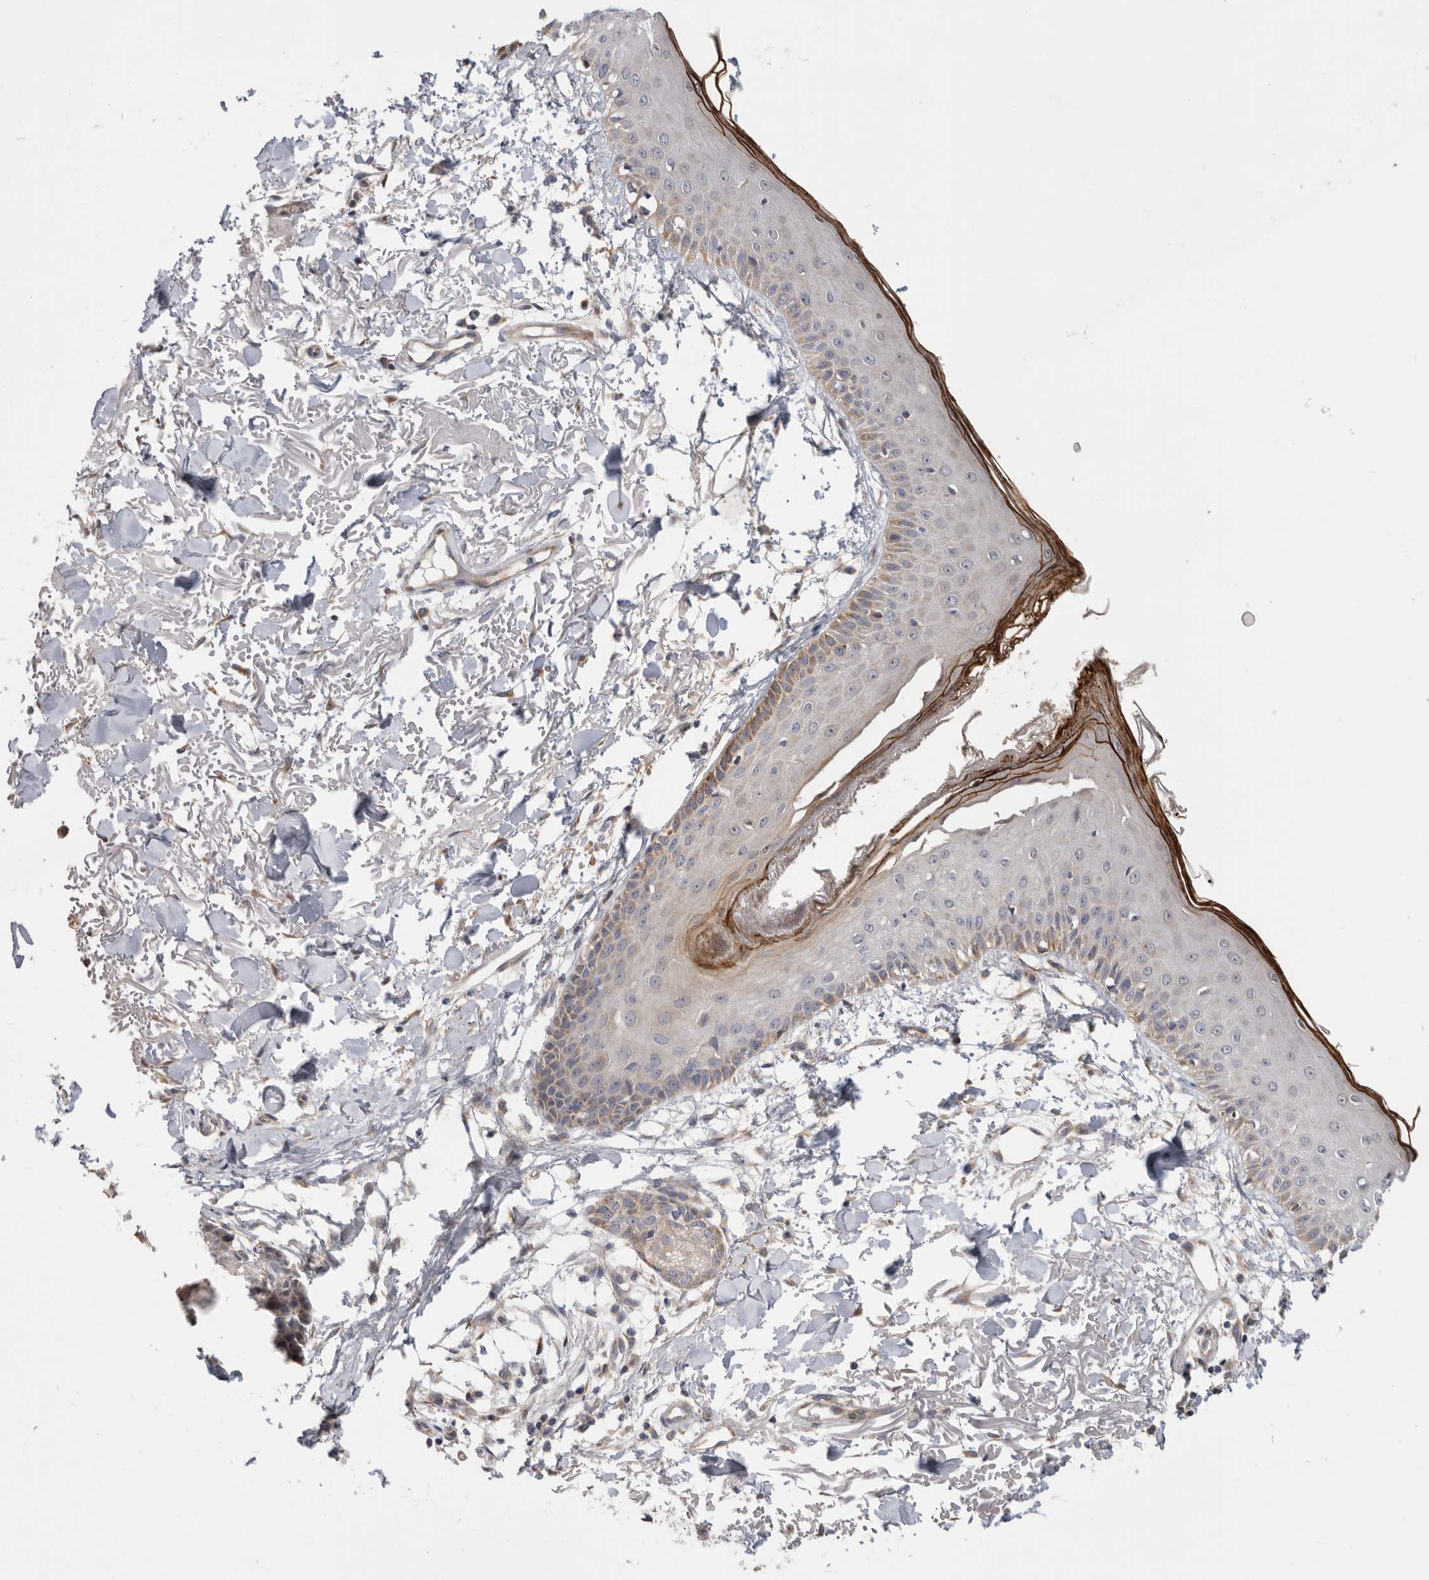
{"staining": {"intensity": "negative", "quantity": "none", "location": "none"}, "tissue": "skin", "cell_type": "Fibroblasts", "image_type": "normal", "snomed": [{"axis": "morphology", "description": "Normal tissue, NOS"}, {"axis": "morphology", "description": "Squamous cell carcinoma, NOS"}, {"axis": "topography", "description": "Skin"}, {"axis": "topography", "description": "Peripheral nerve tissue"}], "caption": "Immunohistochemical staining of normal human skin reveals no significant positivity in fibroblasts.", "gene": "MTFR1L", "patient": {"sex": "male", "age": 83}}